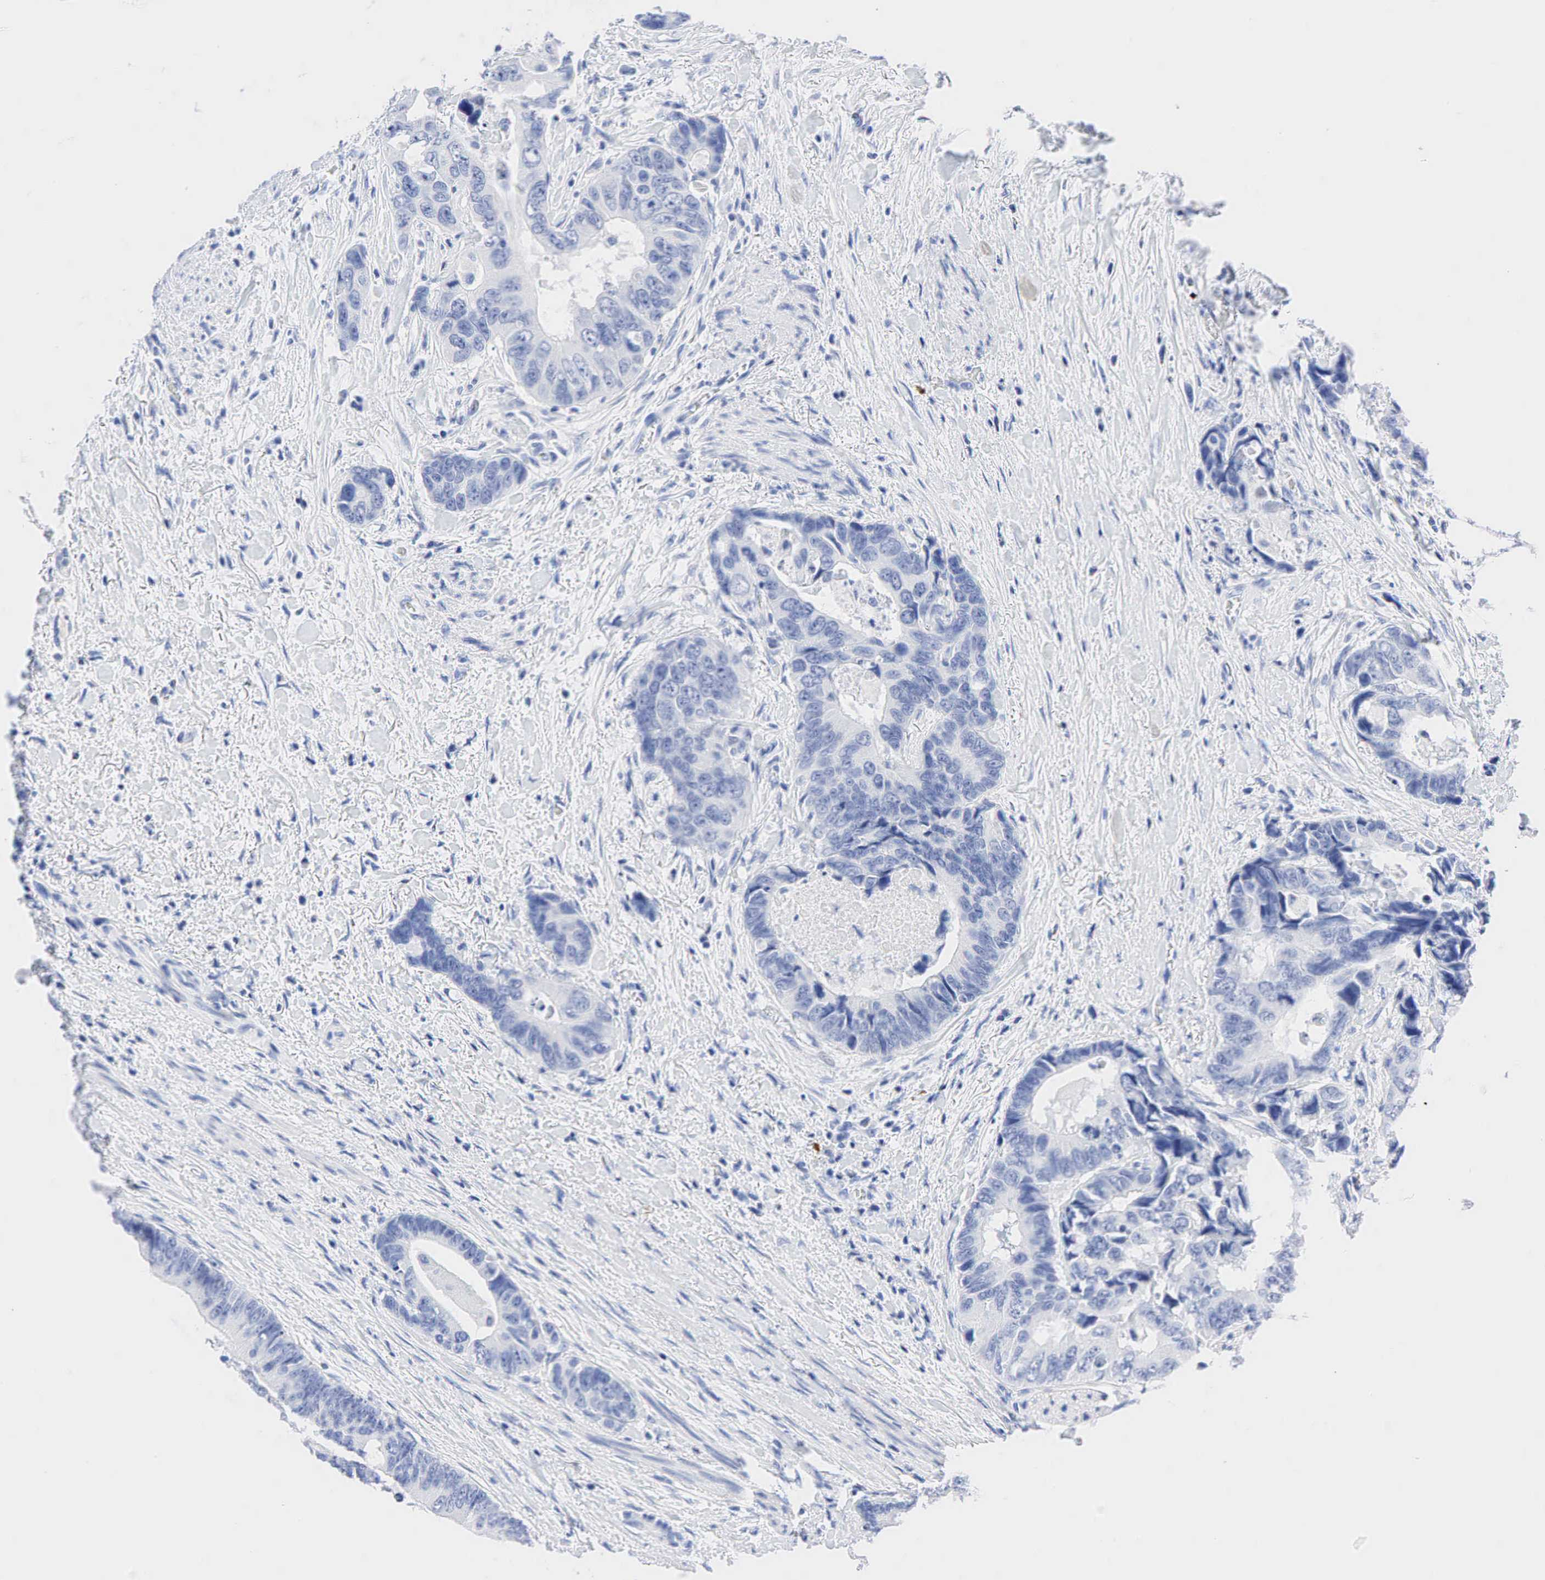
{"staining": {"intensity": "negative", "quantity": "none", "location": "none"}, "tissue": "colorectal cancer", "cell_type": "Tumor cells", "image_type": "cancer", "snomed": [{"axis": "morphology", "description": "Adenocarcinoma, NOS"}, {"axis": "topography", "description": "Rectum"}], "caption": "Human colorectal cancer (adenocarcinoma) stained for a protein using IHC exhibits no positivity in tumor cells.", "gene": "NKX2-1", "patient": {"sex": "female", "age": 67}}